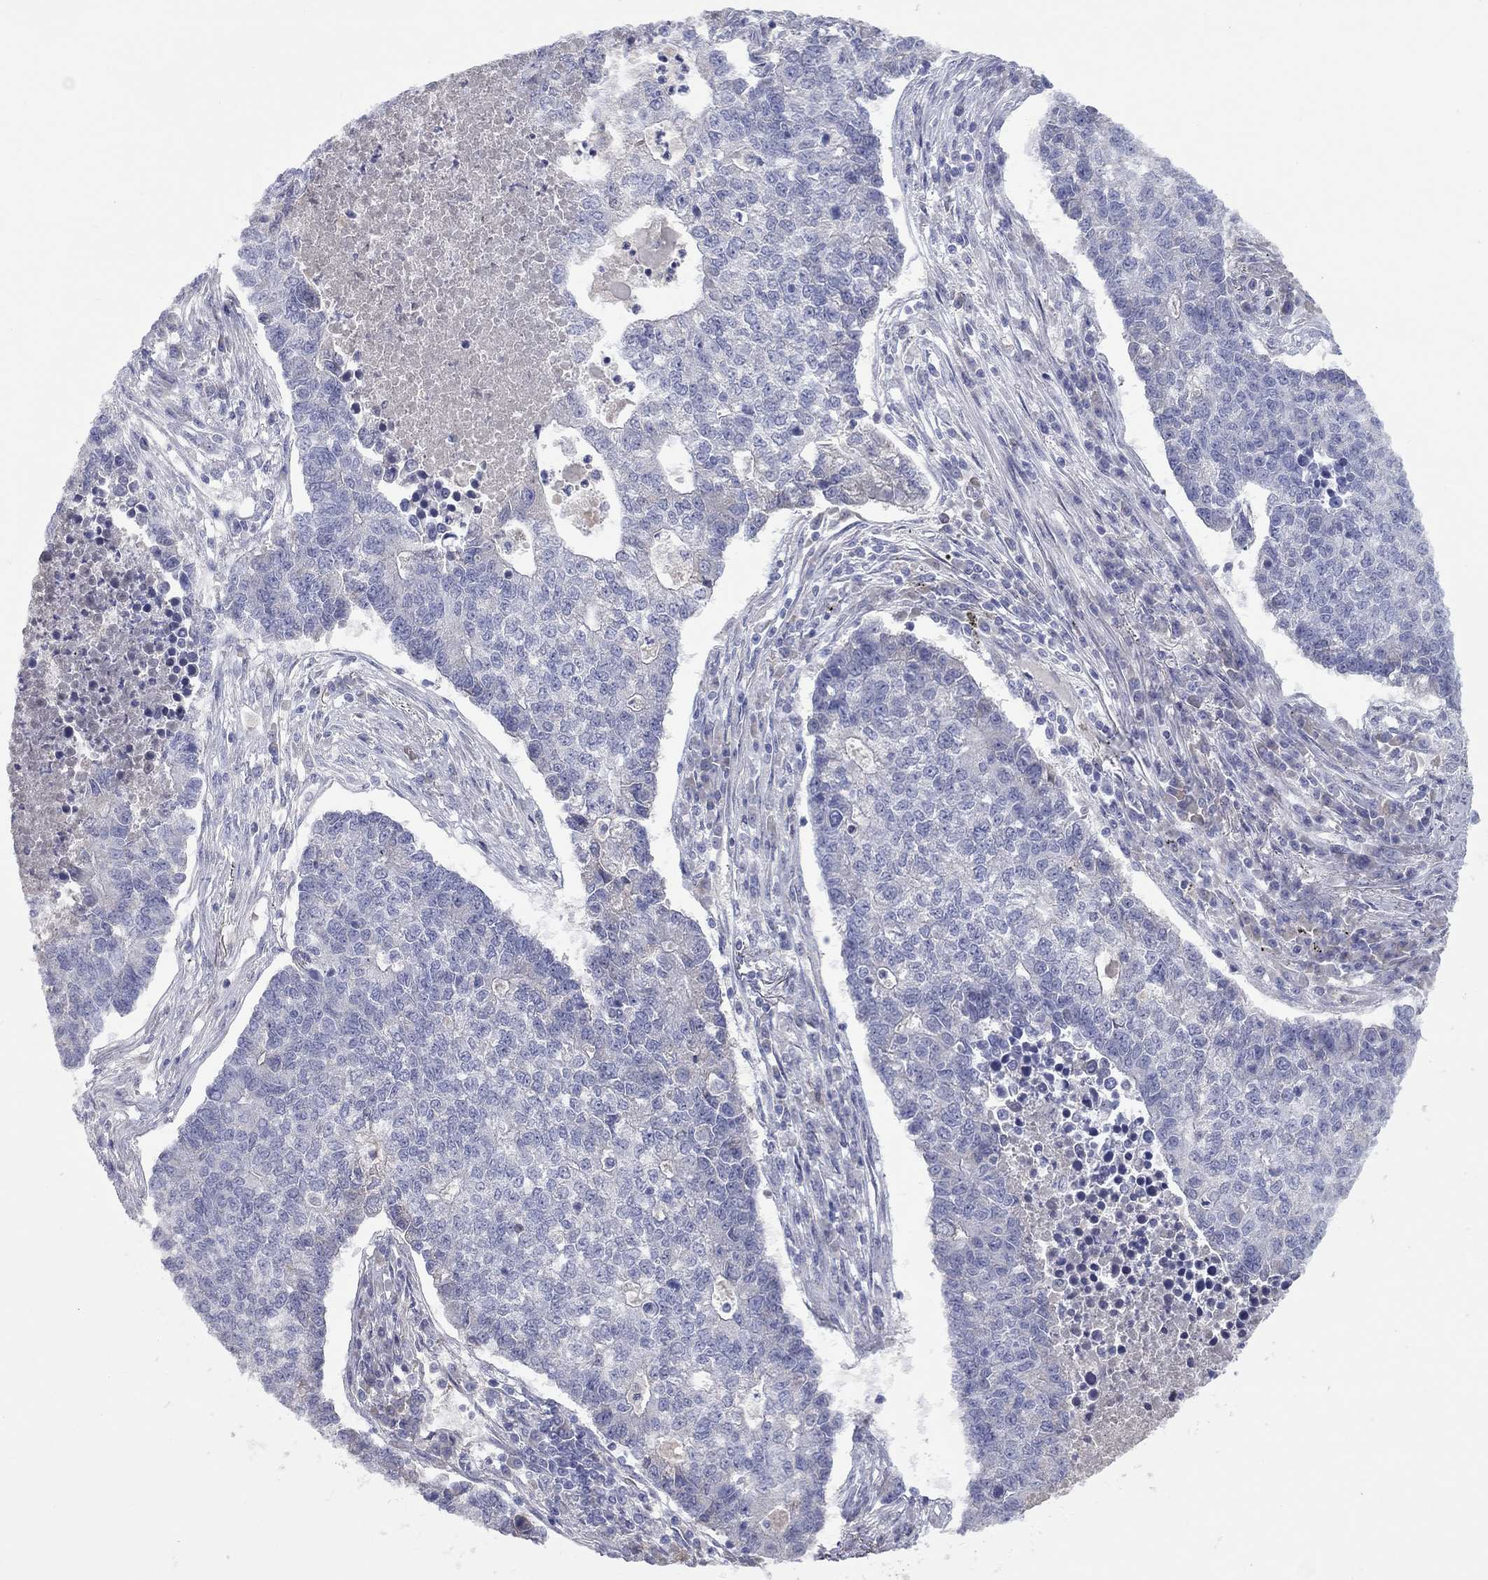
{"staining": {"intensity": "negative", "quantity": "none", "location": "none"}, "tissue": "lung cancer", "cell_type": "Tumor cells", "image_type": "cancer", "snomed": [{"axis": "morphology", "description": "Adenocarcinoma, NOS"}, {"axis": "topography", "description": "Lung"}], "caption": "This is an IHC image of lung adenocarcinoma. There is no expression in tumor cells.", "gene": "UNC119B", "patient": {"sex": "male", "age": 57}}